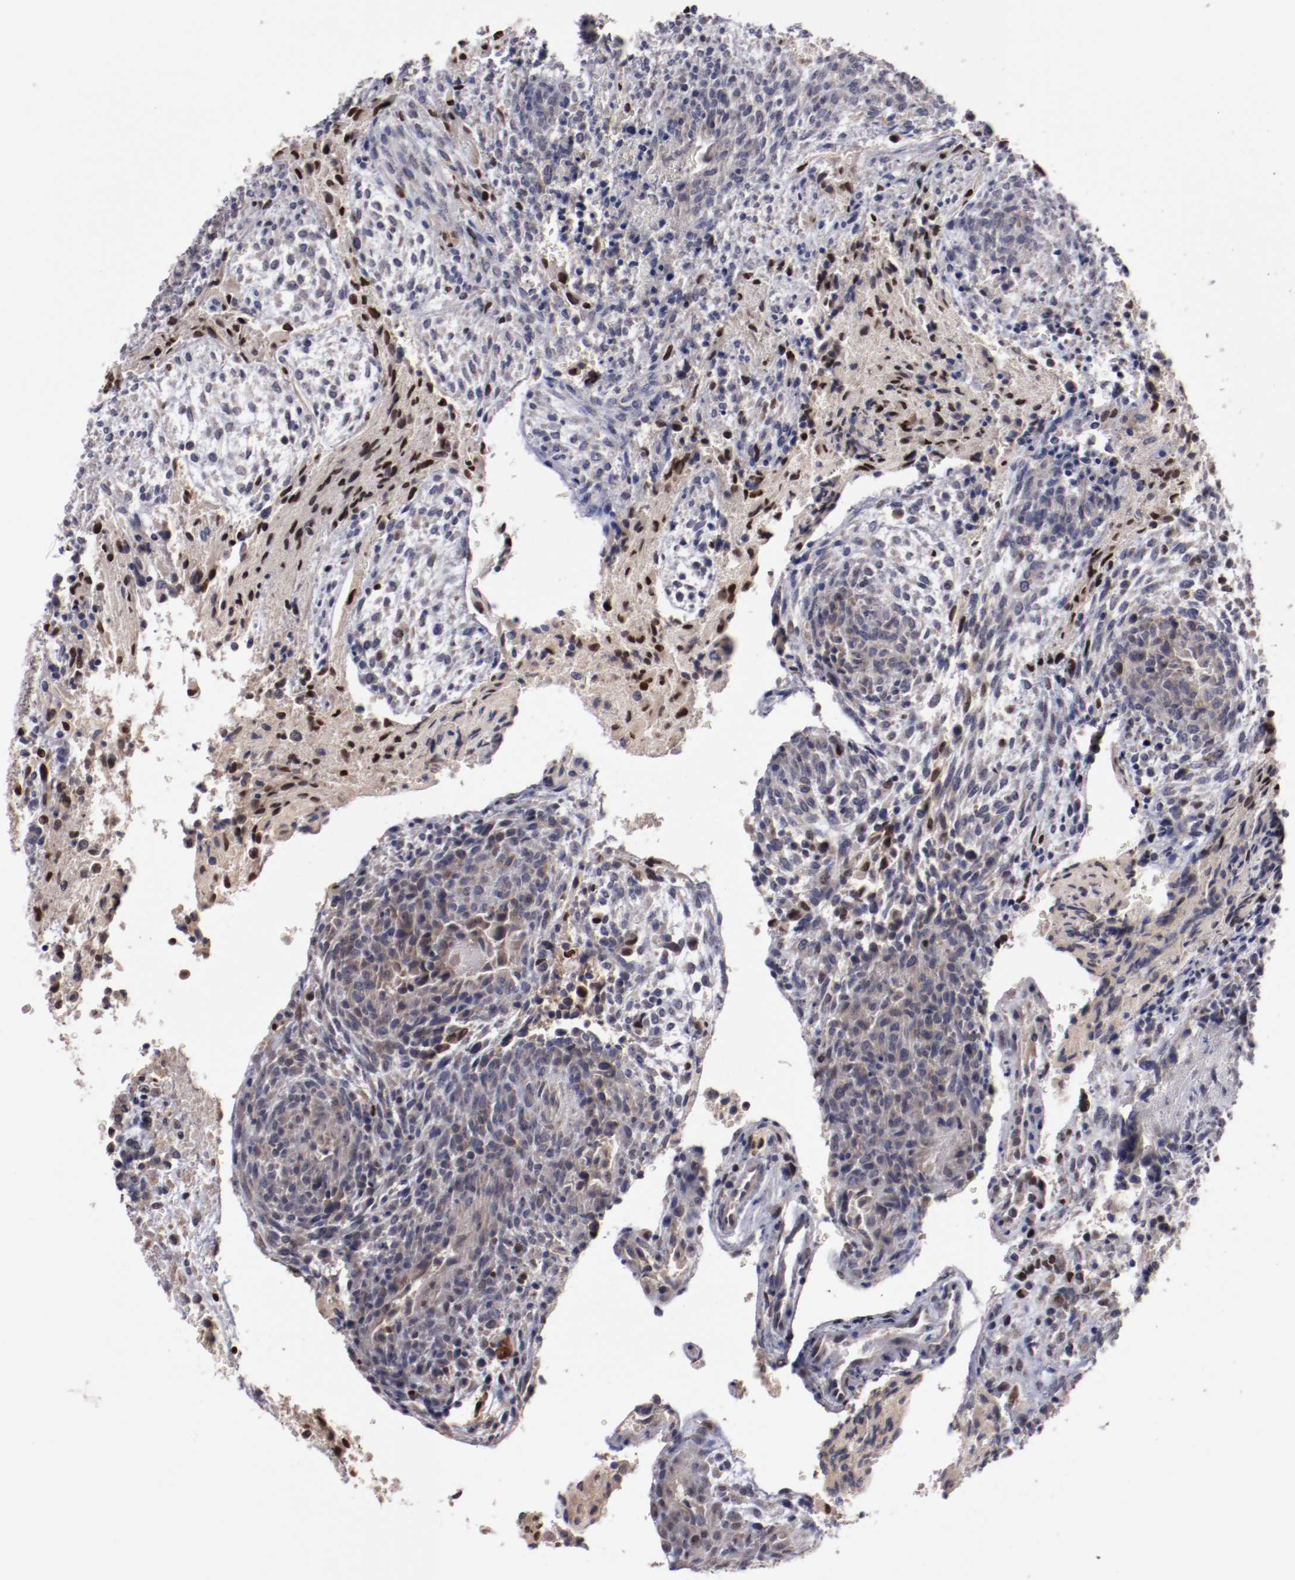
{"staining": {"intensity": "strong", "quantity": "<25%", "location": "cytoplasmic/membranous,nuclear"}, "tissue": "glioma", "cell_type": "Tumor cells", "image_type": "cancer", "snomed": [{"axis": "morphology", "description": "Glioma, malignant, High grade"}, {"axis": "topography", "description": "Cerebral cortex"}], "caption": "Malignant high-grade glioma stained with IHC reveals strong cytoplasmic/membranous and nuclear expression in about <25% of tumor cells.", "gene": "FAM81A", "patient": {"sex": "female", "age": 55}}